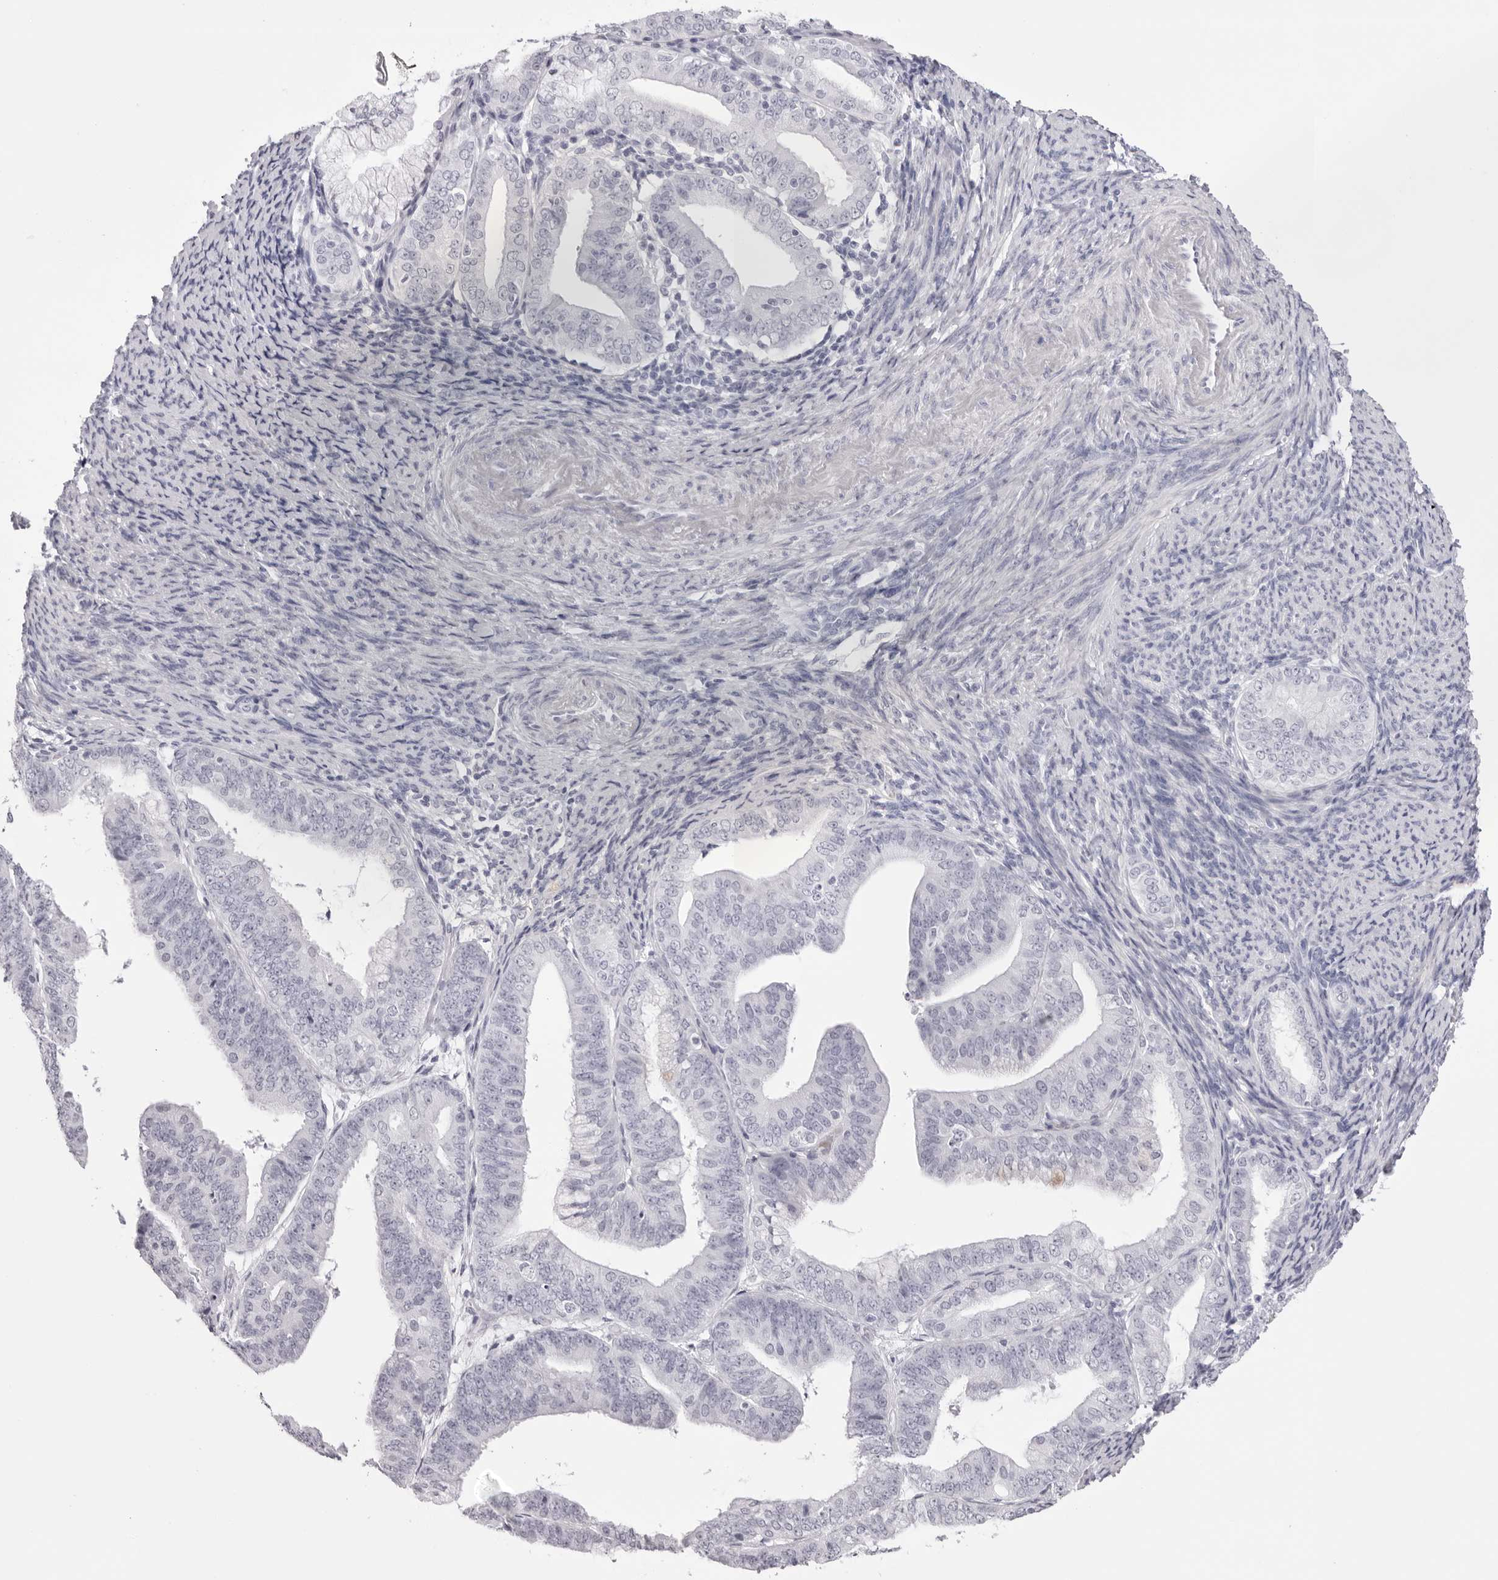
{"staining": {"intensity": "negative", "quantity": "none", "location": "none"}, "tissue": "endometrial cancer", "cell_type": "Tumor cells", "image_type": "cancer", "snomed": [{"axis": "morphology", "description": "Adenocarcinoma, NOS"}, {"axis": "topography", "description": "Endometrium"}], "caption": "This is an immunohistochemistry (IHC) image of human endometrial adenocarcinoma. There is no positivity in tumor cells.", "gene": "SPTA1", "patient": {"sex": "female", "age": 63}}